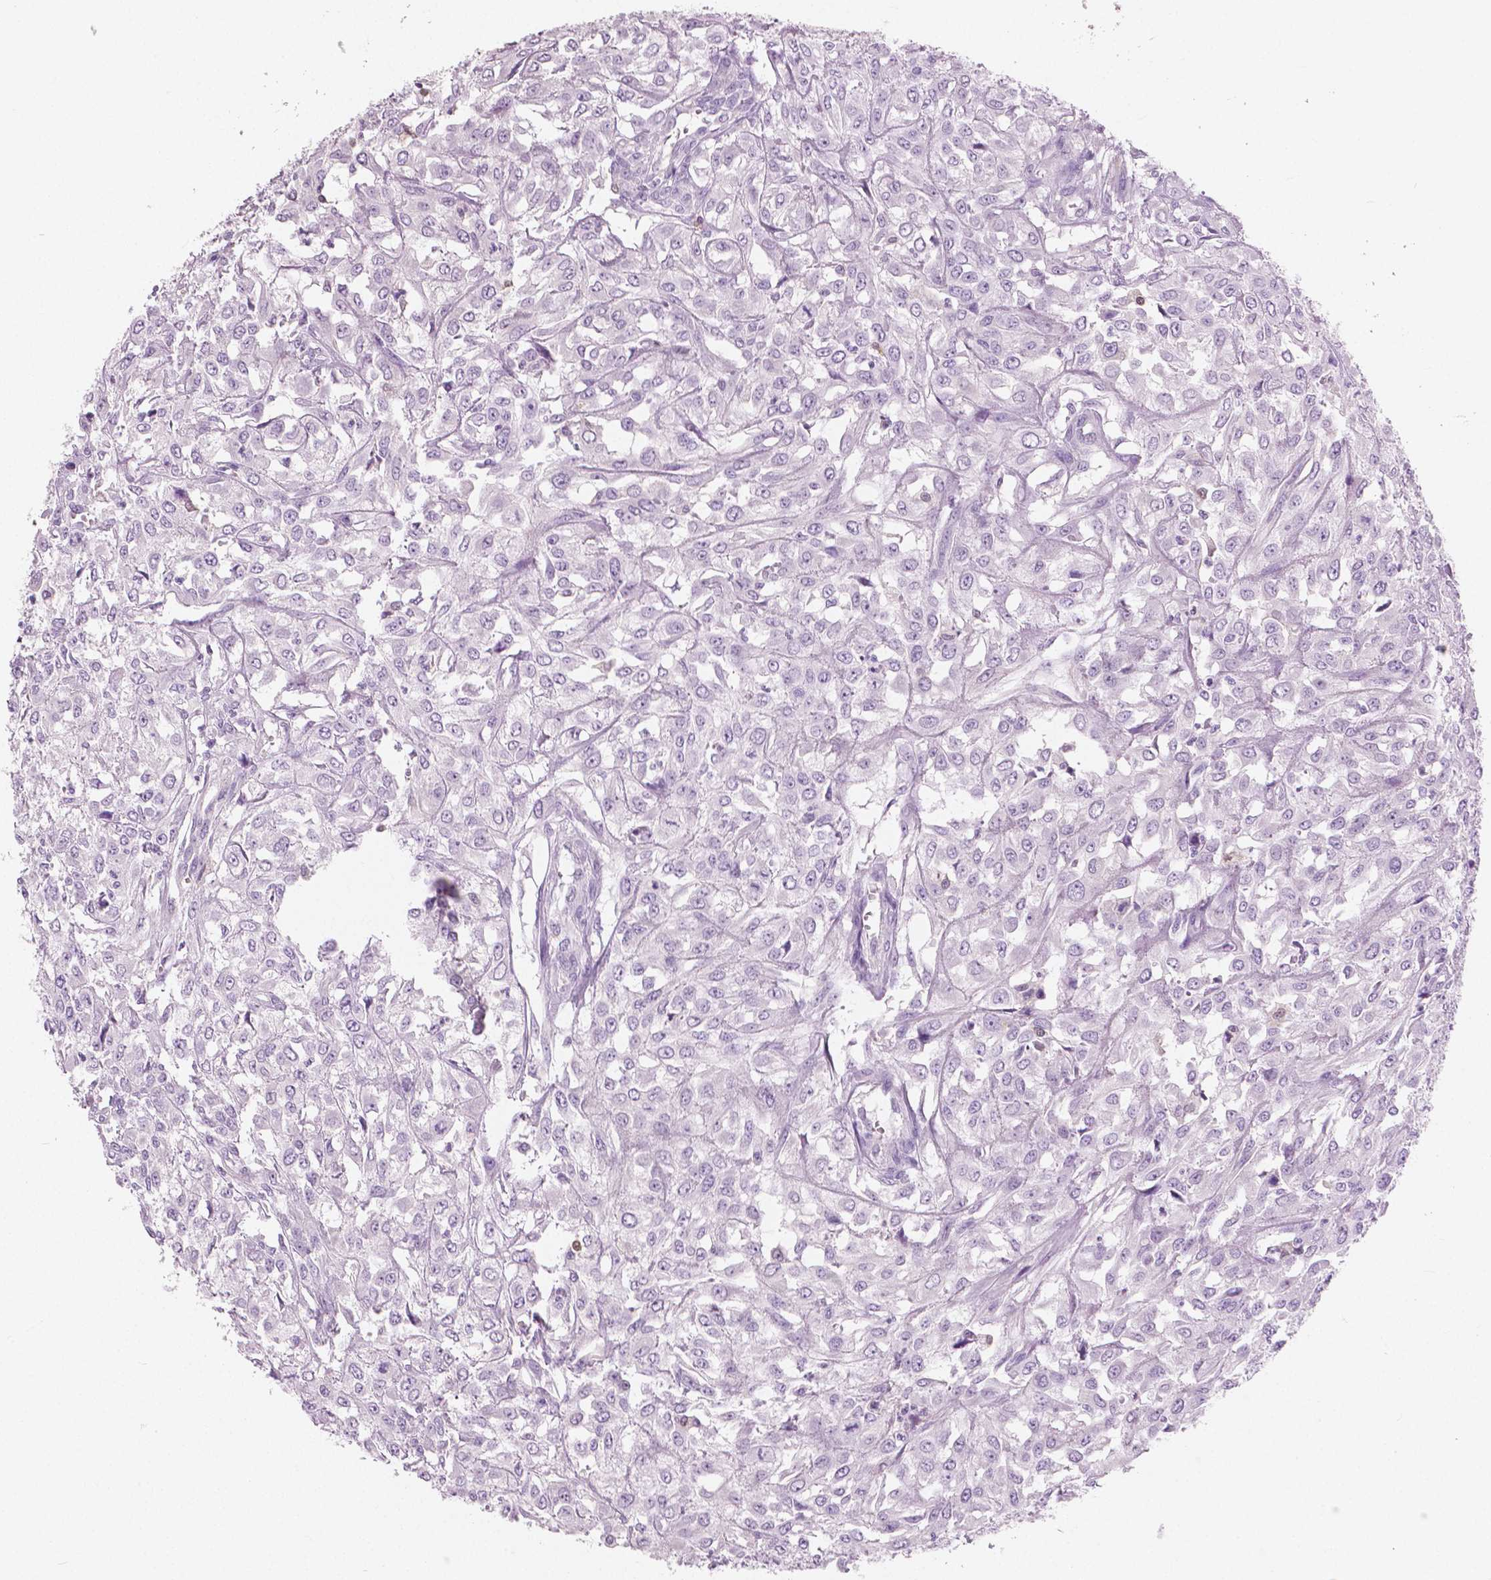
{"staining": {"intensity": "negative", "quantity": "none", "location": "none"}, "tissue": "urothelial cancer", "cell_type": "Tumor cells", "image_type": "cancer", "snomed": [{"axis": "morphology", "description": "Urothelial carcinoma, High grade"}, {"axis": "topography", "description": "Urinary bladder"}], "caption": "There is no significant positivity in tumor cells of urothelial carcinoma (high-grade).", "gene": "GALM", "patient": {"sex": "male", "age": 67}}